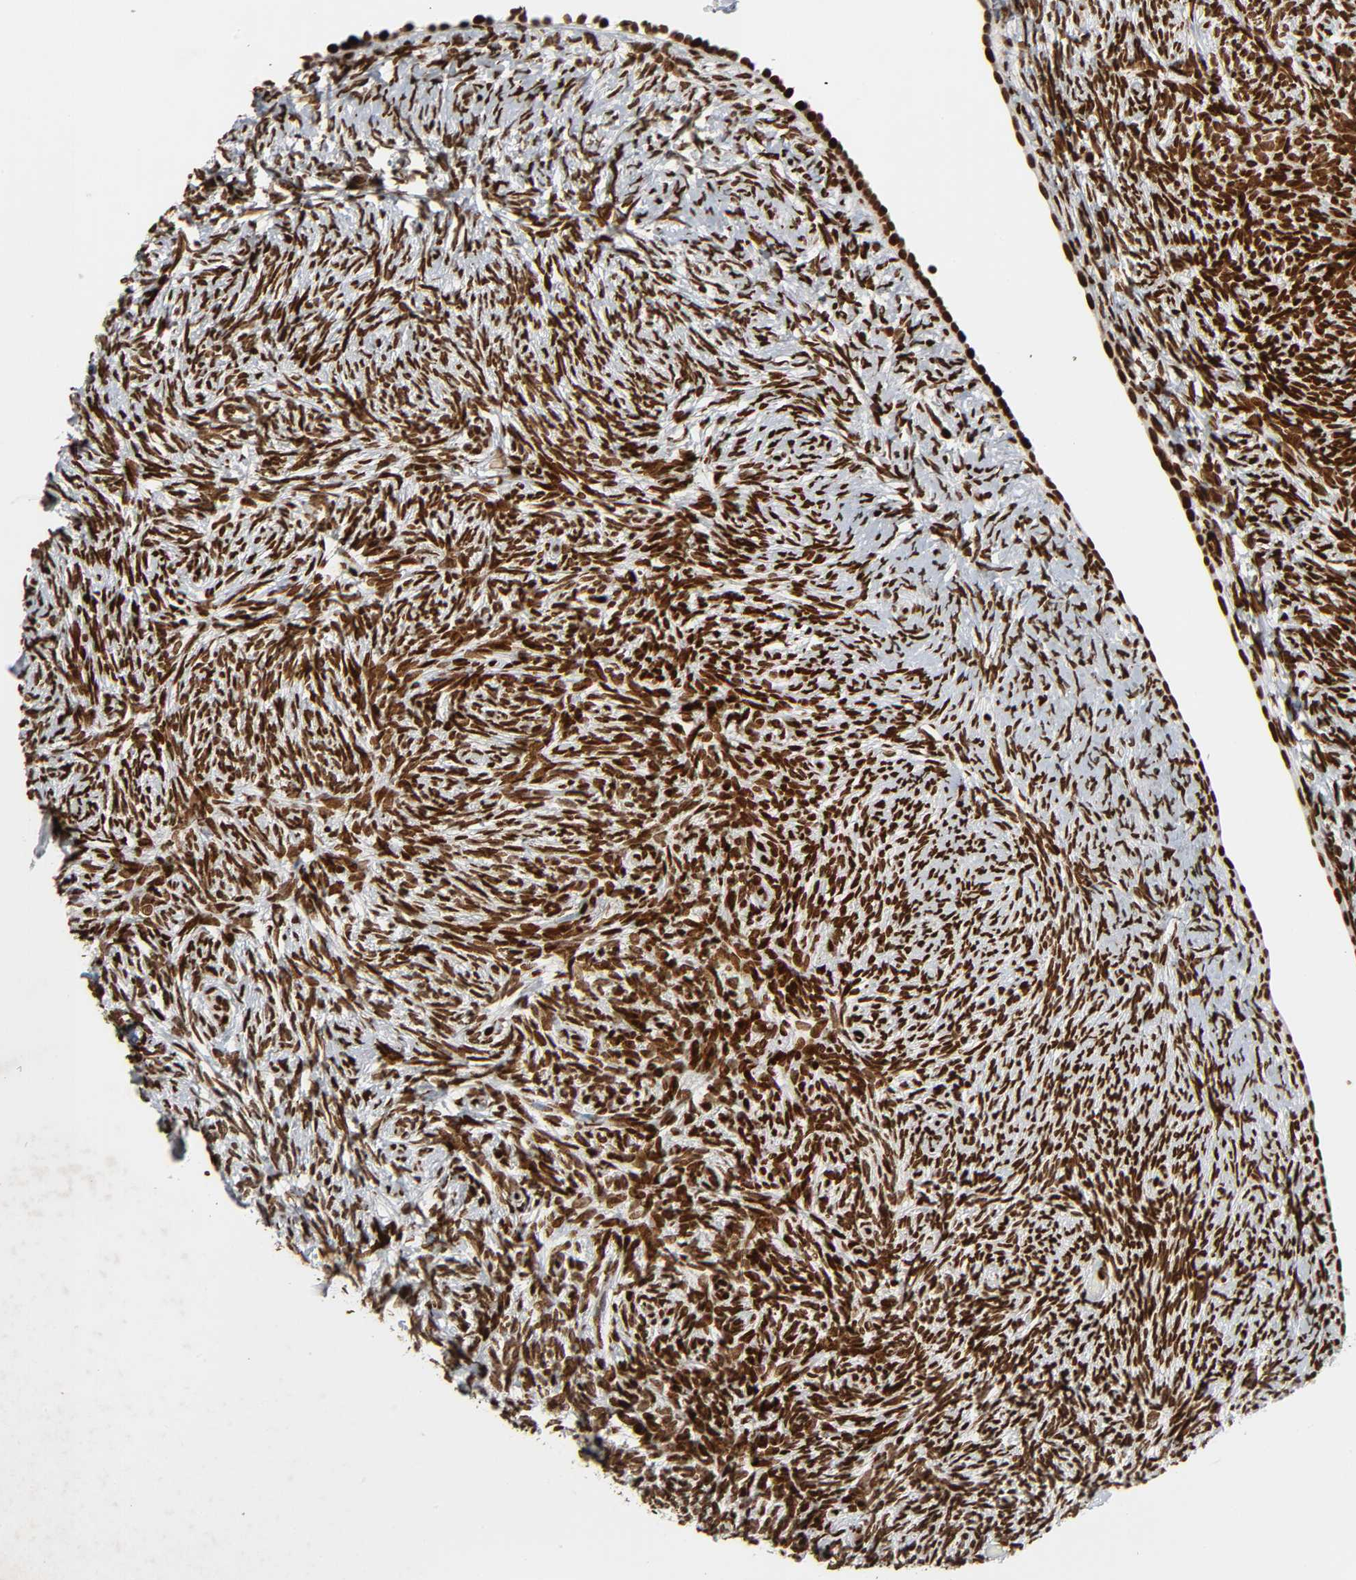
{"staining": {"intensity": "strong", "quantity": ">75%", "location": "nuclear"}, "tissue": "ovary", "cell_type": "Ovarian stroma cells", "image_type": "normal", "snomed": [{"axis": "morphology", "description": "Normal tissue, NOS"}, {"axis": "topography", "description": "Ovary"}], "caption": "Brown immunohistochemical staining in normal human ovary demonstrates strong nuclear staining in about >75% of ovarian stroma cells. (Brightfield microscopy of DAB IHC at high magnification).", "gene": "RXRA", "patient": {"sex": "female", "age": 60}}